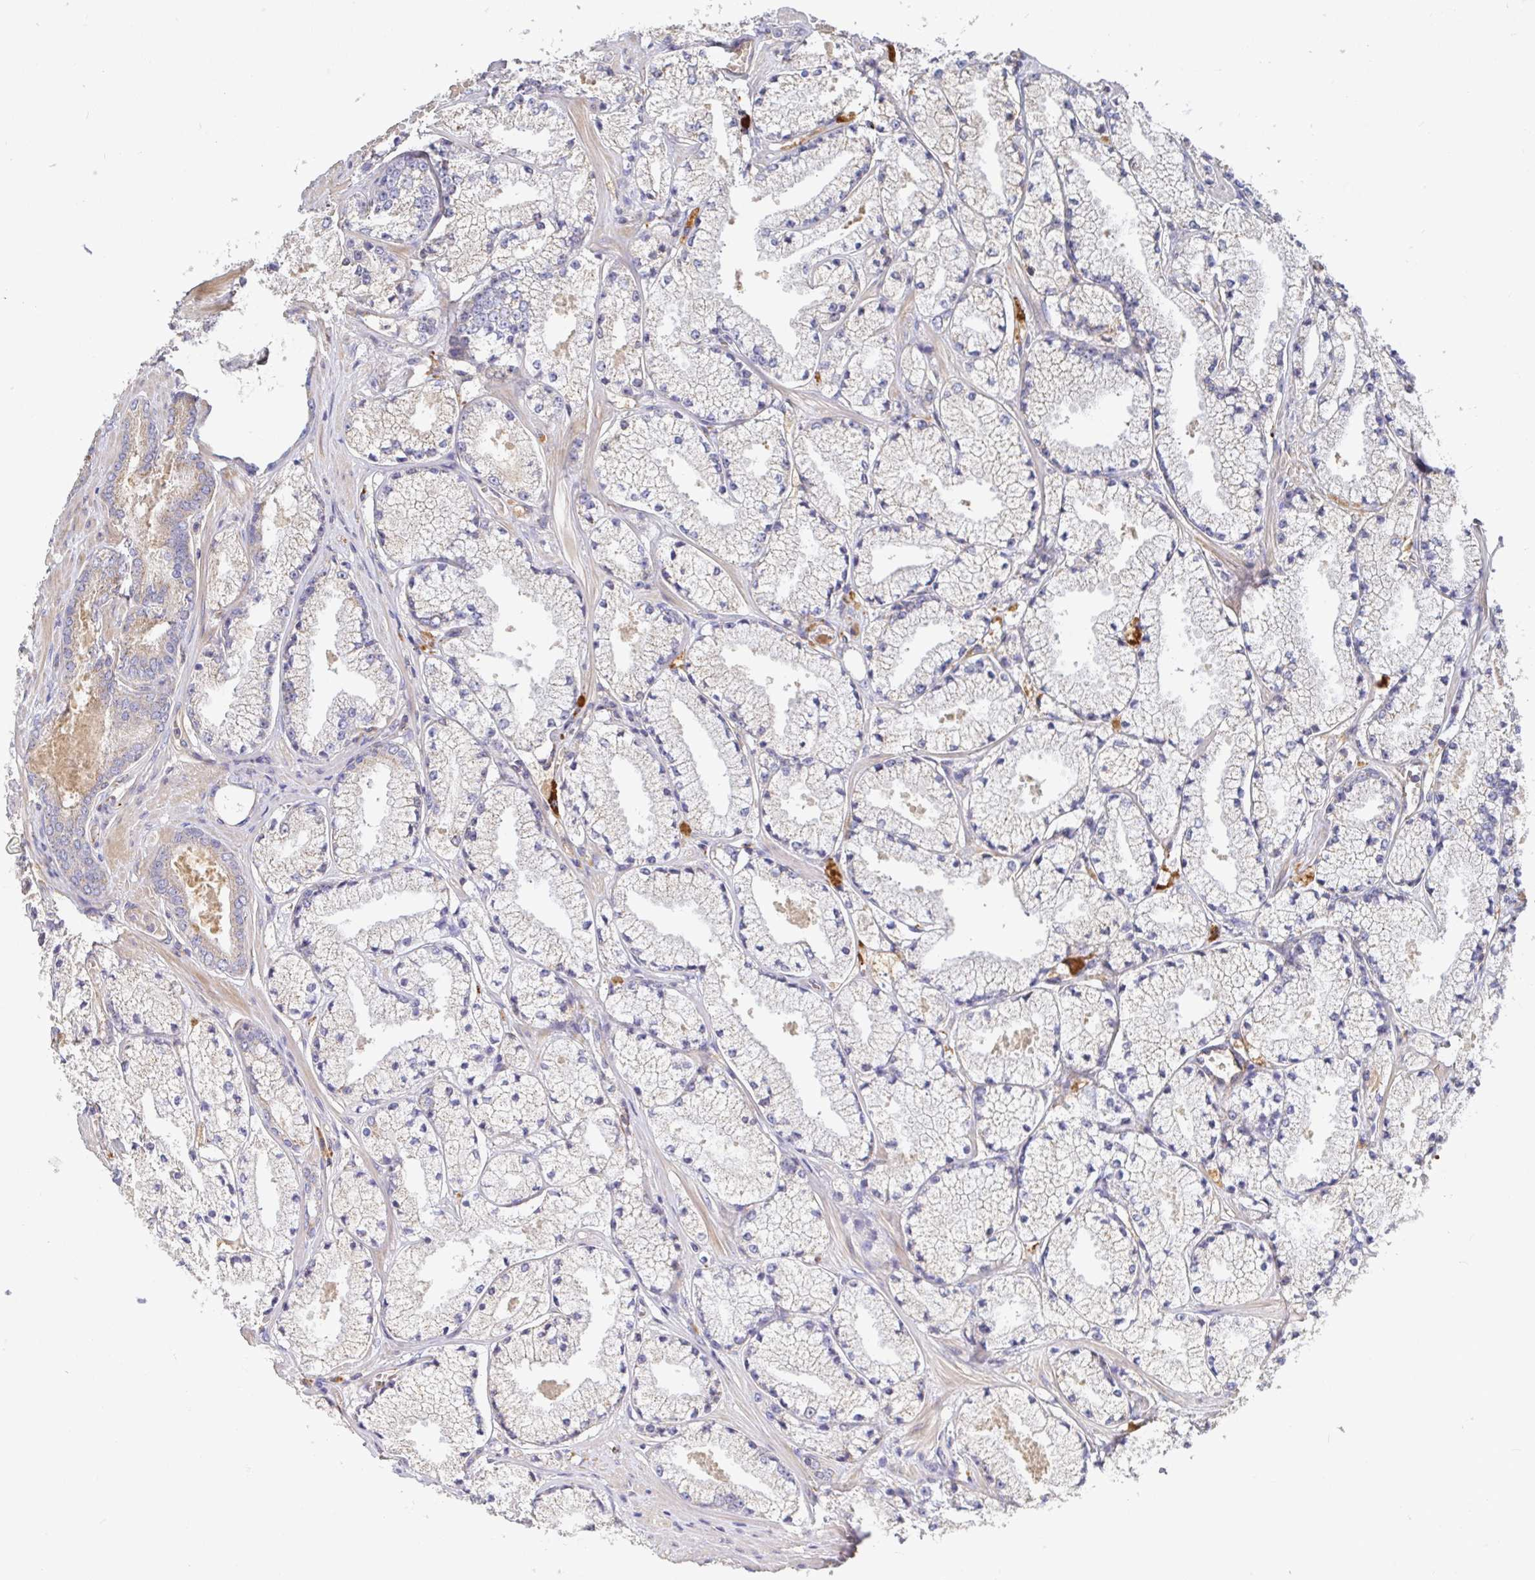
{"staining": {"intensity": "weak", "quantity": "<25%", "location": "cytoplasmic/membranous"}, "tissue": "prostate cancer", "cell_type": "Tumor cells", "image_type": "cancer", "snomed": [{"axis": "morphology", "description": "Adenocarcinoma, High grade"}, {"axis": "topography", "description": "Prostate"}], "caption": "The image shows no significant expression in tumor cells of prostate high-grade adenocarcinoma.", "gene": "IRAK2", "patient": {"sex": "male", "age": 63}}